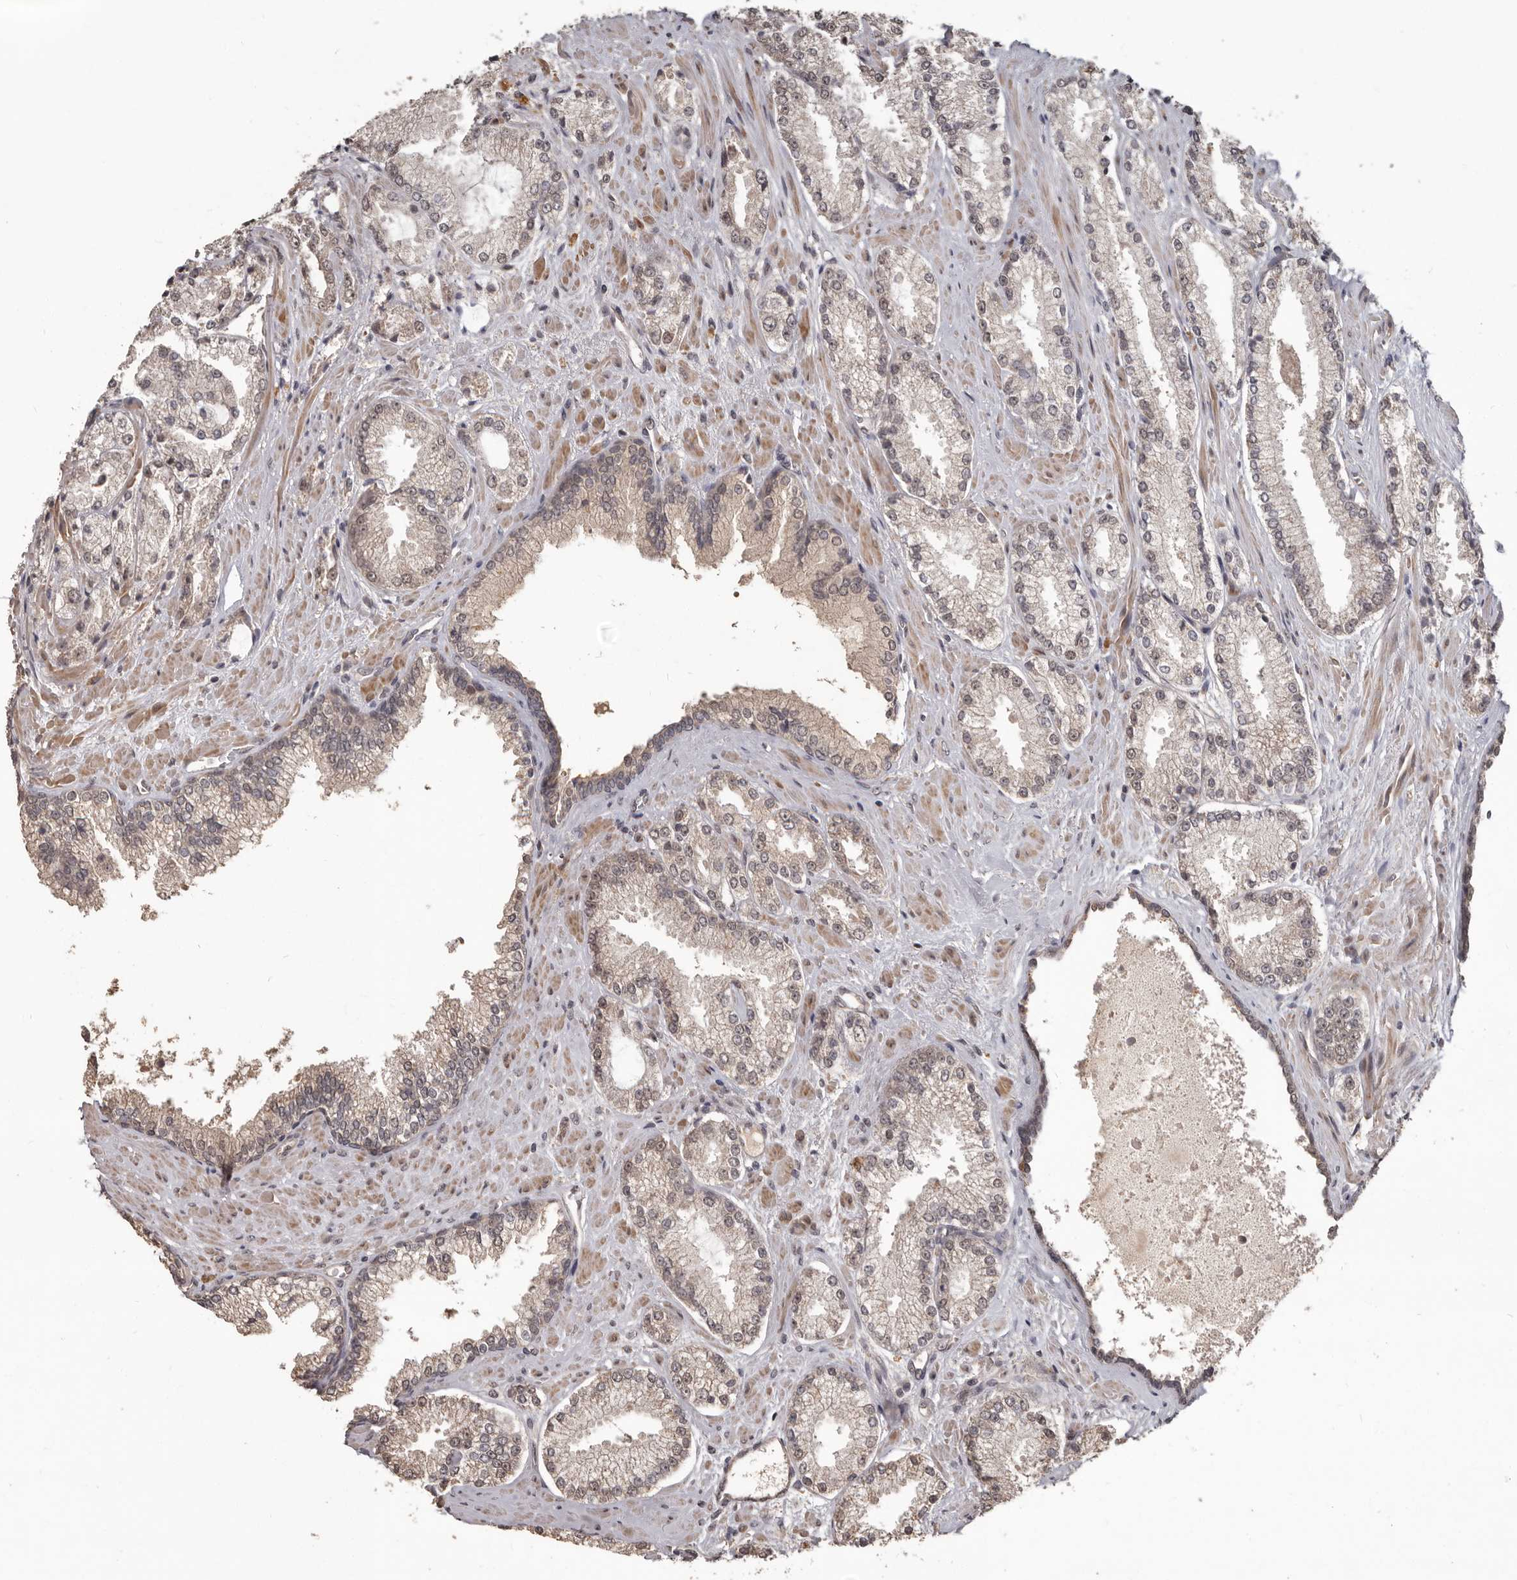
{"staining": {"intensity": "weak", "quantity": "25%-75%", "location": "cytoplasmic/membranous,nuclear"}, "tissue": "prostate cancer", "cell_type": "Tumor cells", "image_type": "cancer", "snomed": [{"axis": "morphology", "description": "Adenocarcinoma, High grade"}, {"axis": "topography", "description": "Prostate"}], "caption": "This image exhibits immunohistochemistry staining of high-grade adenocarcinoma (prostate), with low weak cytoplasmic/membranous and nuclear positivity in about 25%-75% of tumor cells.", "gene": "ZFP14", "patient": {"sex": "male", "age": 73}}